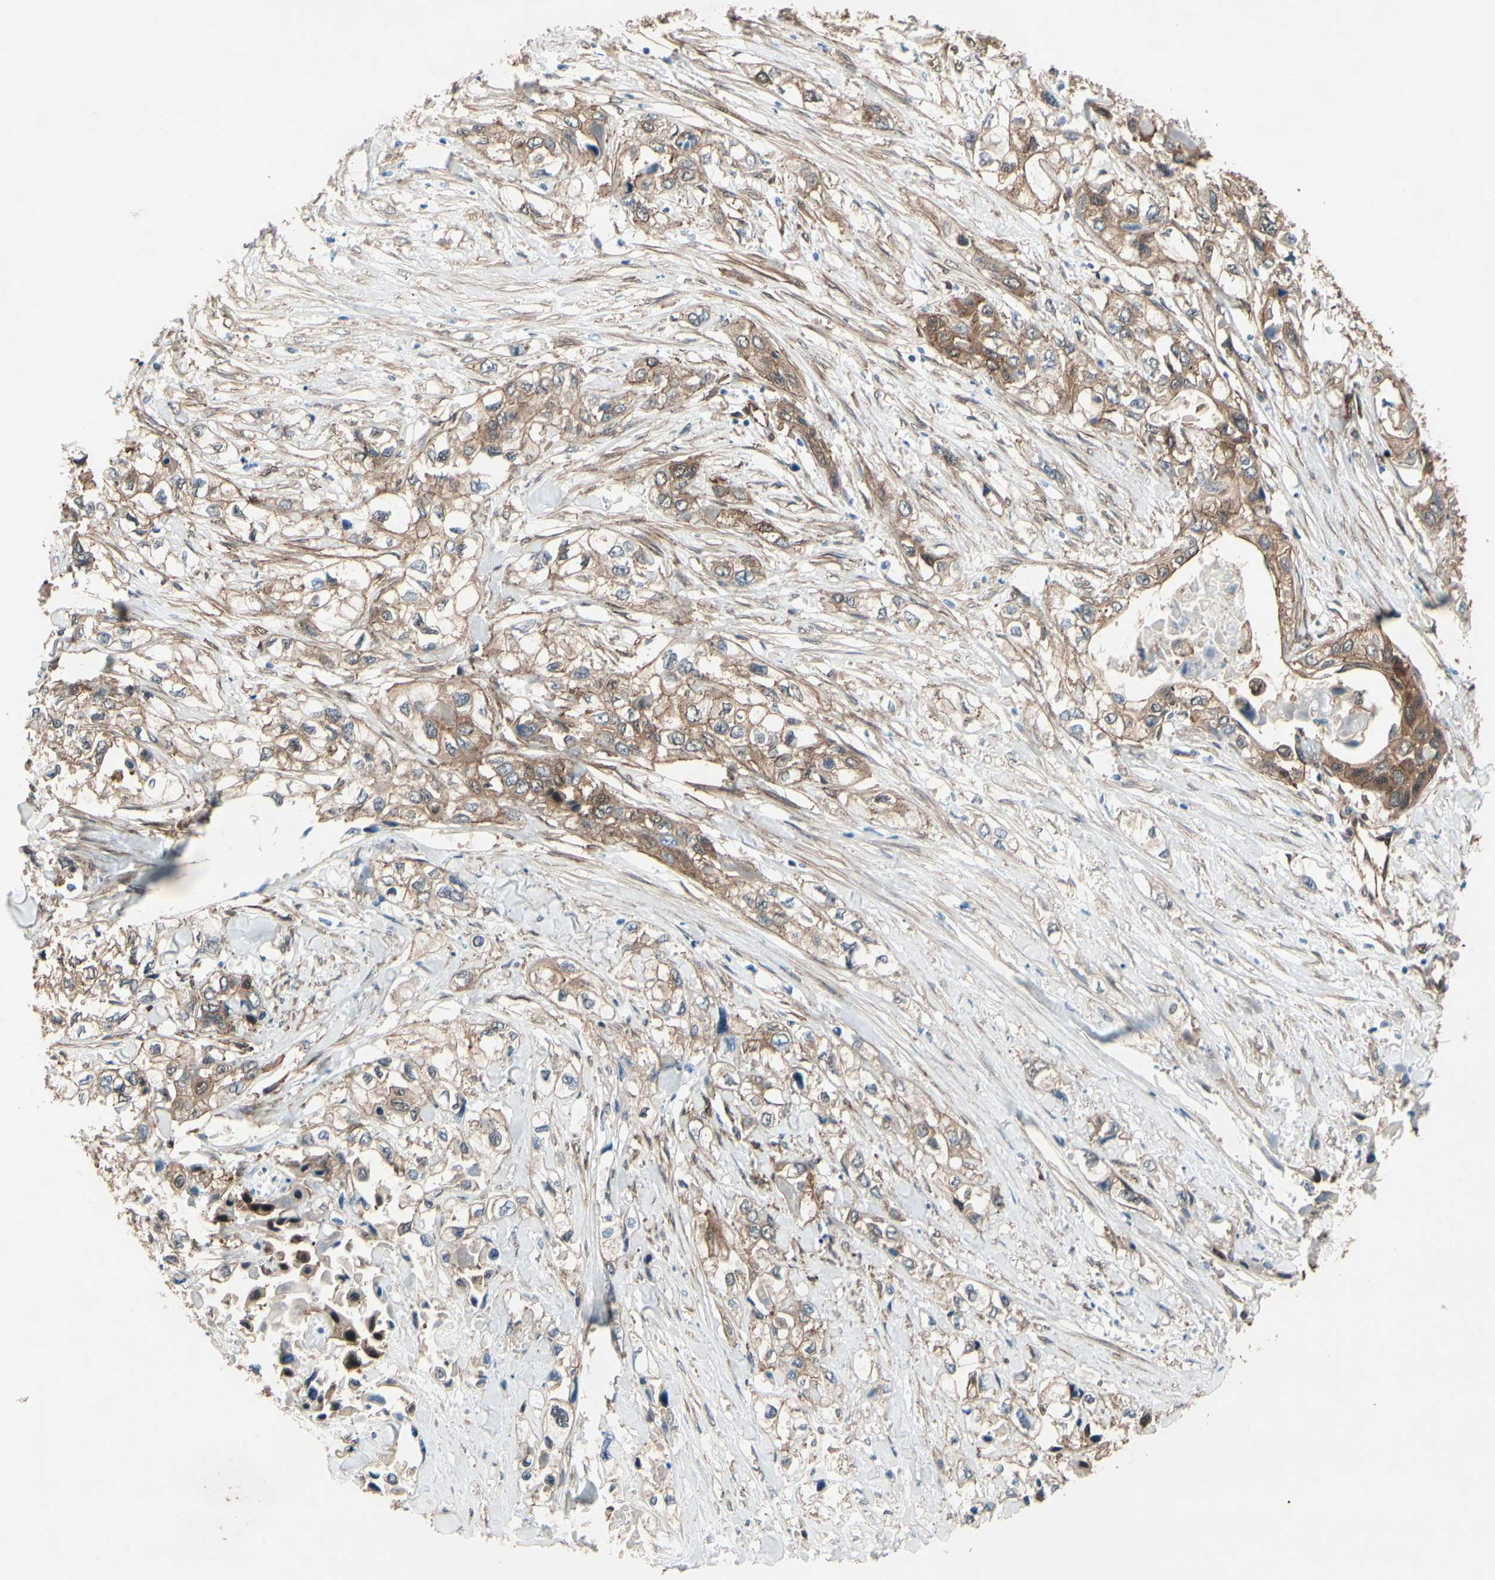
{"staining": {"intensity": "weak", "quantity": ">75%", "location": "cytoplasmic/membranous"}, "tissue": "pancreatic cancer", "cell_type": "Tumor cells", "image_type": "cancer", "snomed": [{"axis": "morphology", "description": "Adenocarcinoma, NOS"}, {"axis": "topography", "description": "Pancreas"}], "caption": "Adenocarcinoma (pancreatic) stained for a protein (brown) shows weak cytoplasmic/membranous positive expression in approximately >75% of tumor cells.", "gene": "CTTNBP2", "patient": {"sex": "female", "age": 70}}